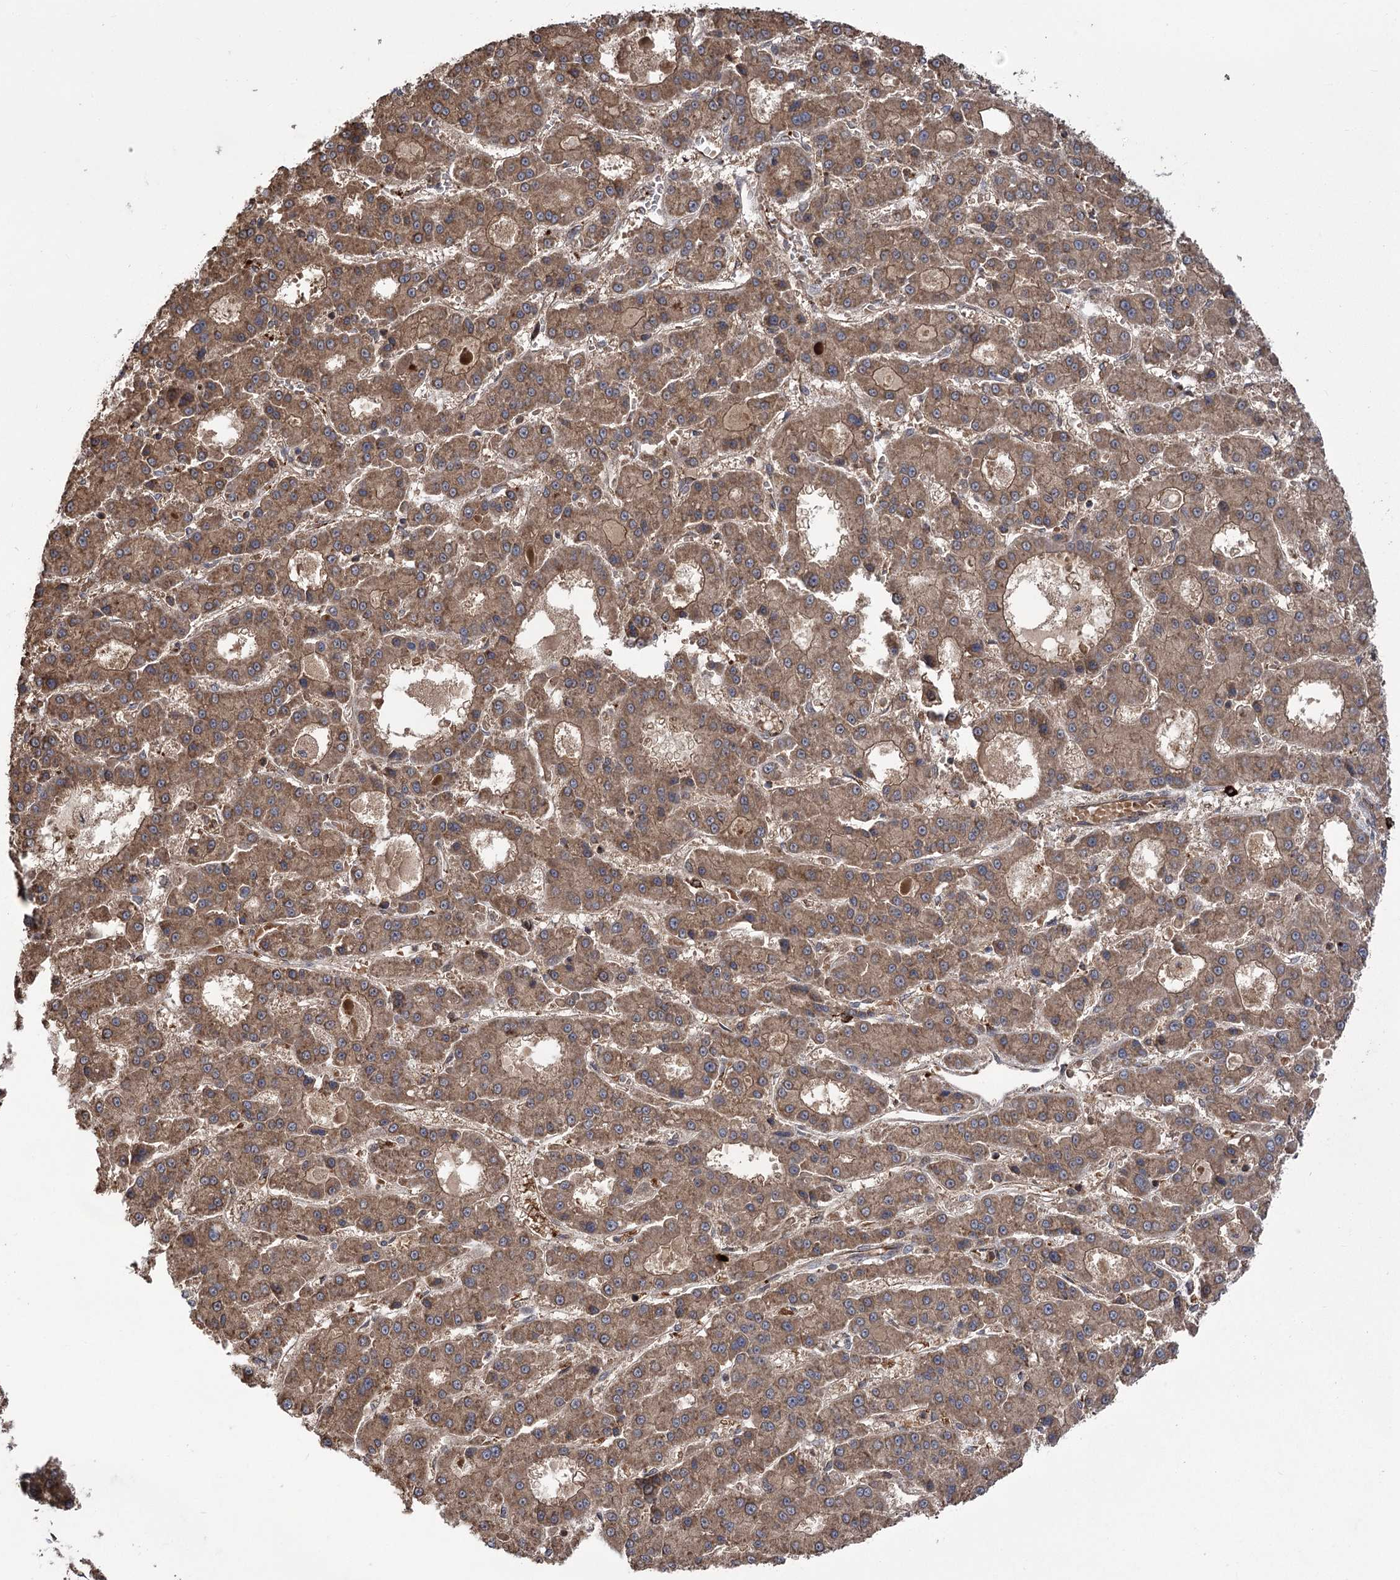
{"staining": {"intensity": "moderate", "quantity": ">75%", "location": "cytoplasmic/membranous"}, "tissue": "liver cancer", "cell_type": "Tumor cells", "image_type": "cancer", "snomed": [{"axis": "morphology", "description": "Carcinoma, Hepatocellular, NOS"}, {"axis": "topography", "description": "Liver"}], "caption": "Immunohistochemical staining of human liver cancer (hepatocellular carcinoma) exhibits medium levels of moderate cytoplasmic/membranous protein expression in approximately >75% of tumor cells.", "gene": "CARD19", "patient": {"sex": "male", "age": 70}}